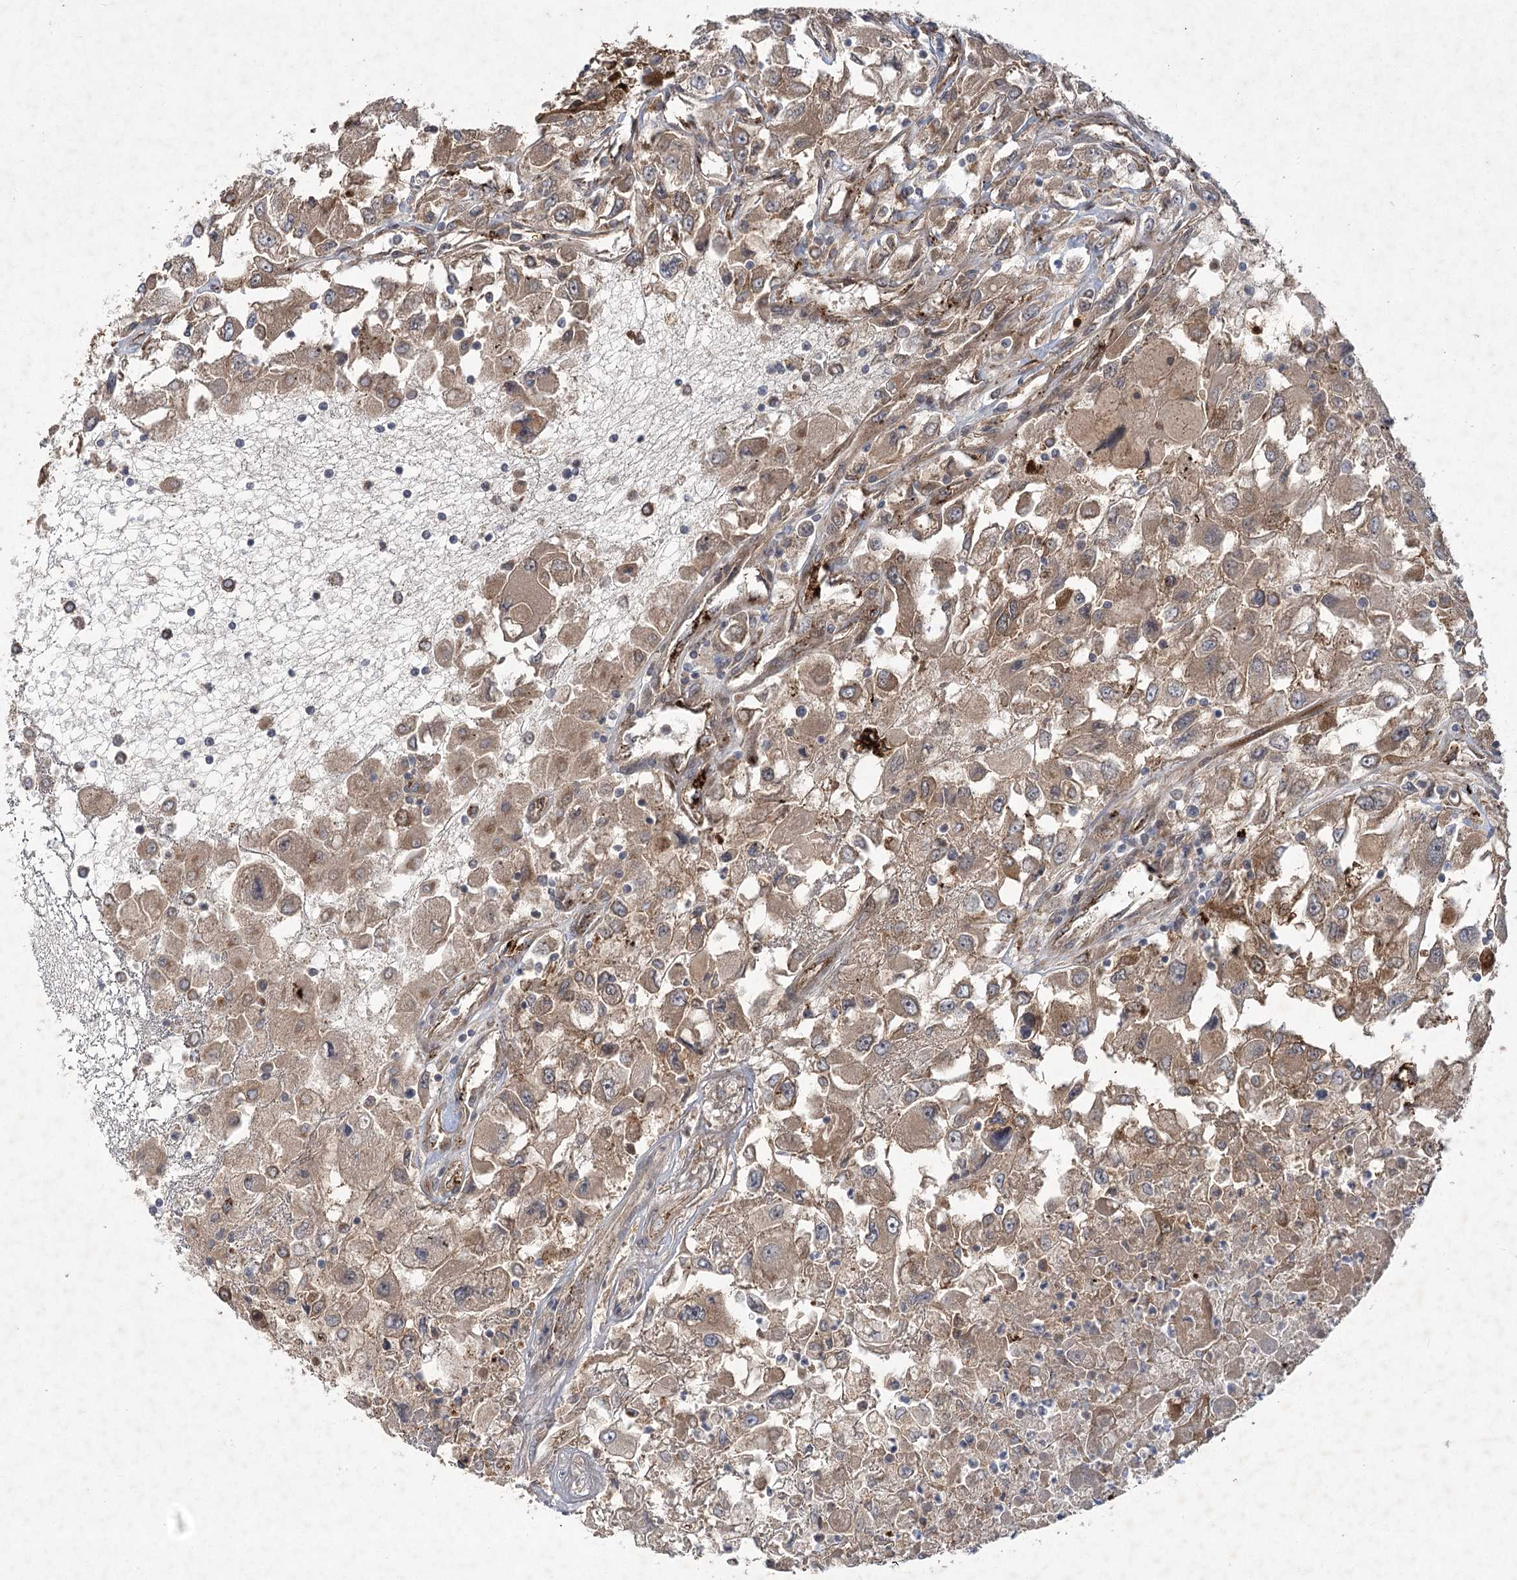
{"staining": {"intensity": "moderate", "quantity": ">75%", "location": "cytoplasmic/membranous"}, "tissue": "renal cancer", "cell_type": "Tumor cells", "image_type": "cancer", "snomed": [{"axis": "morphology", "description": "Adenocarcinoma, NOS"}, {"axis": "topography", "description": "Kidney"}], "caption": "Protein expression by IHC exhibits moderate cytoplasmic/membranous expression in approximately >75% of tumor cells in adenocarcinoma (renal).", "gene": "METTL24", "patient": {"sex": "female", "age": 52}}